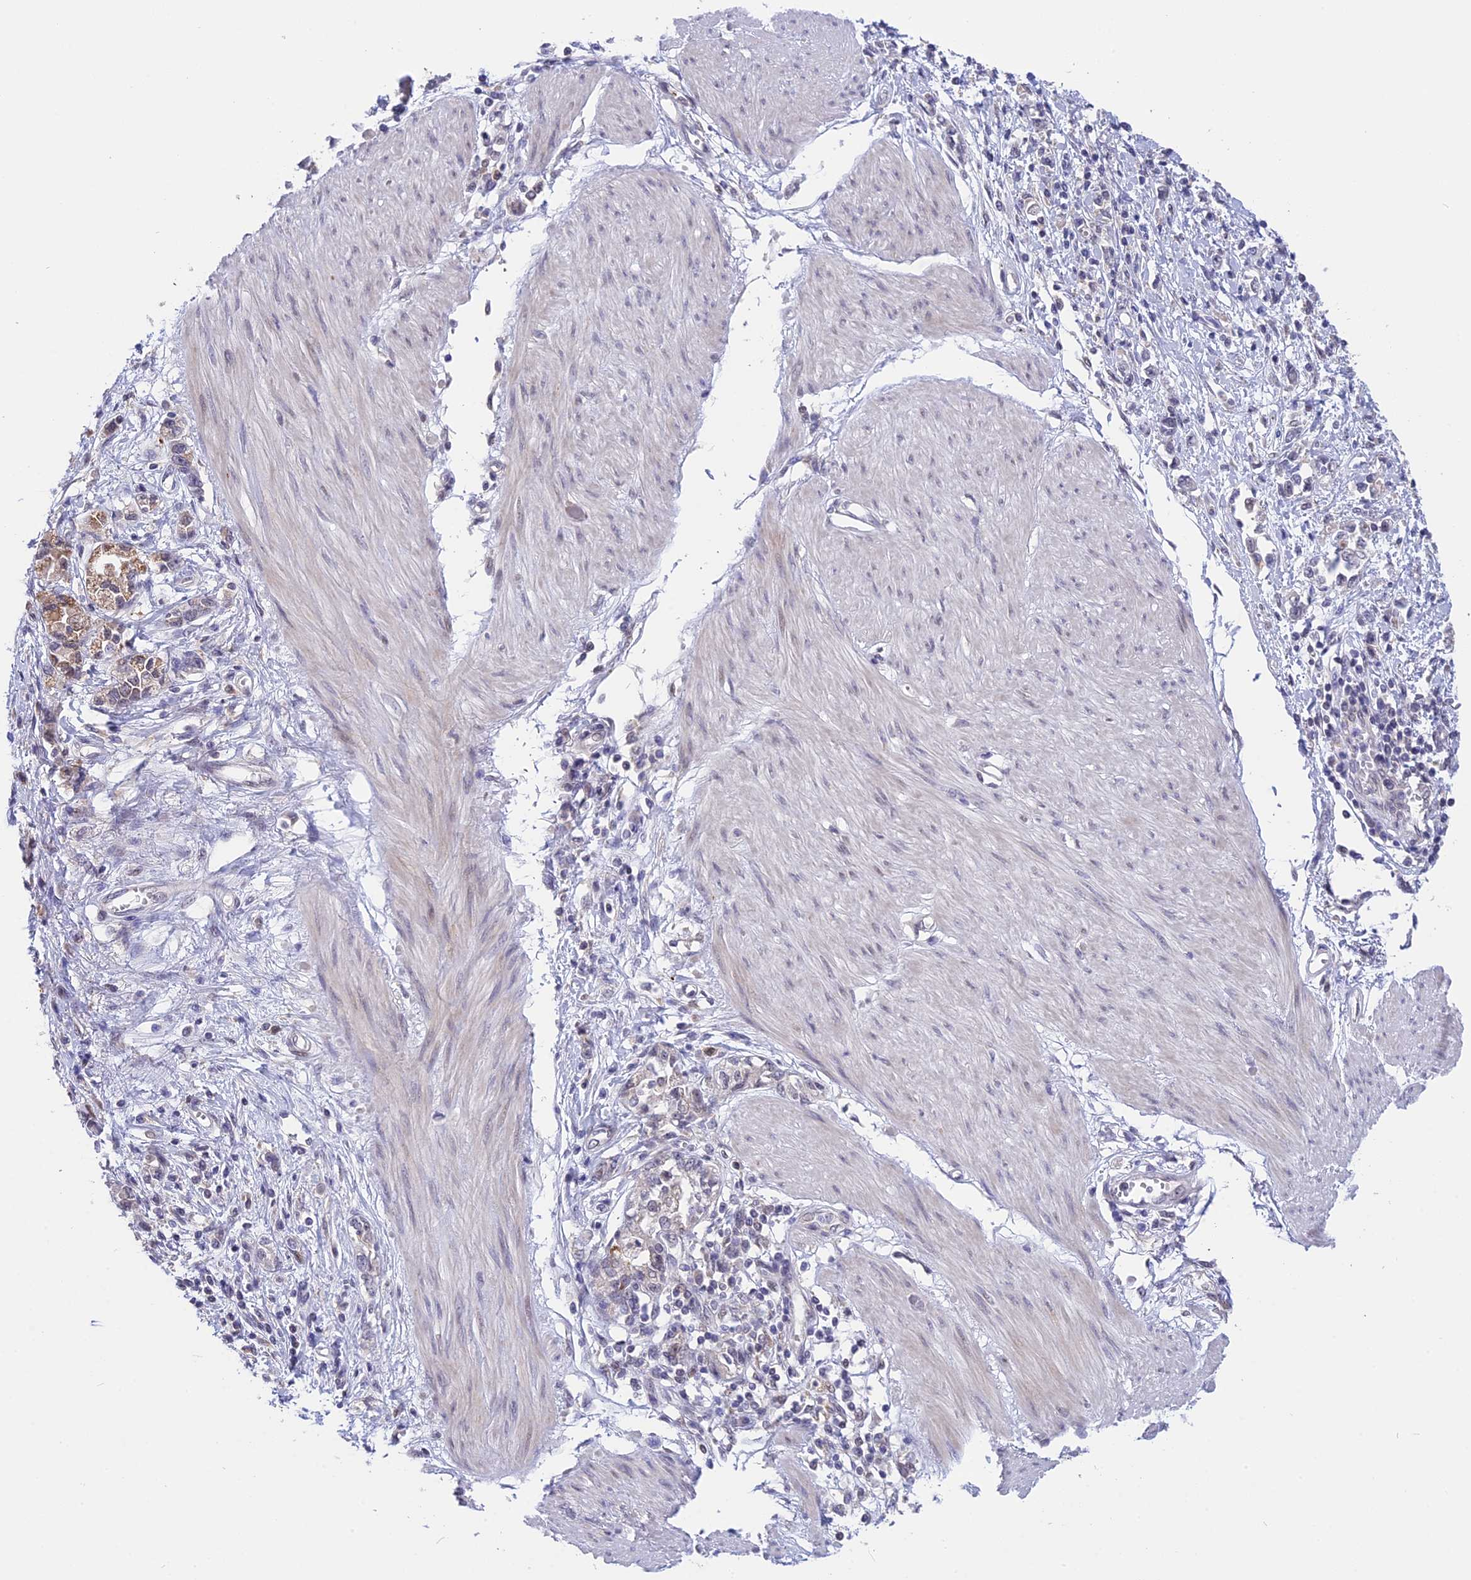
{"staining": {"intensity": "moderate", "quantity": "<25%", "location": "cytoplasmic/membranous"}, "tissue": "stomach cancer", "cell_type": "Tumor cells", "image_type": "cancer", "snomed": [{"axis": "morphology", "description": "Adenocarcinoma, NOS"}, {"axis": "topography", "description": "Stomach"}], "caption": "Immunohistochemistry histopathology image of human stomach cancer stained for a protein (brown), which shows low levels of moderate cytoplasmic/membranous staining in approximately <25% of tumor cells.", "gene": "KCTD14", "patient": {"sex": "female", "age": 76}}